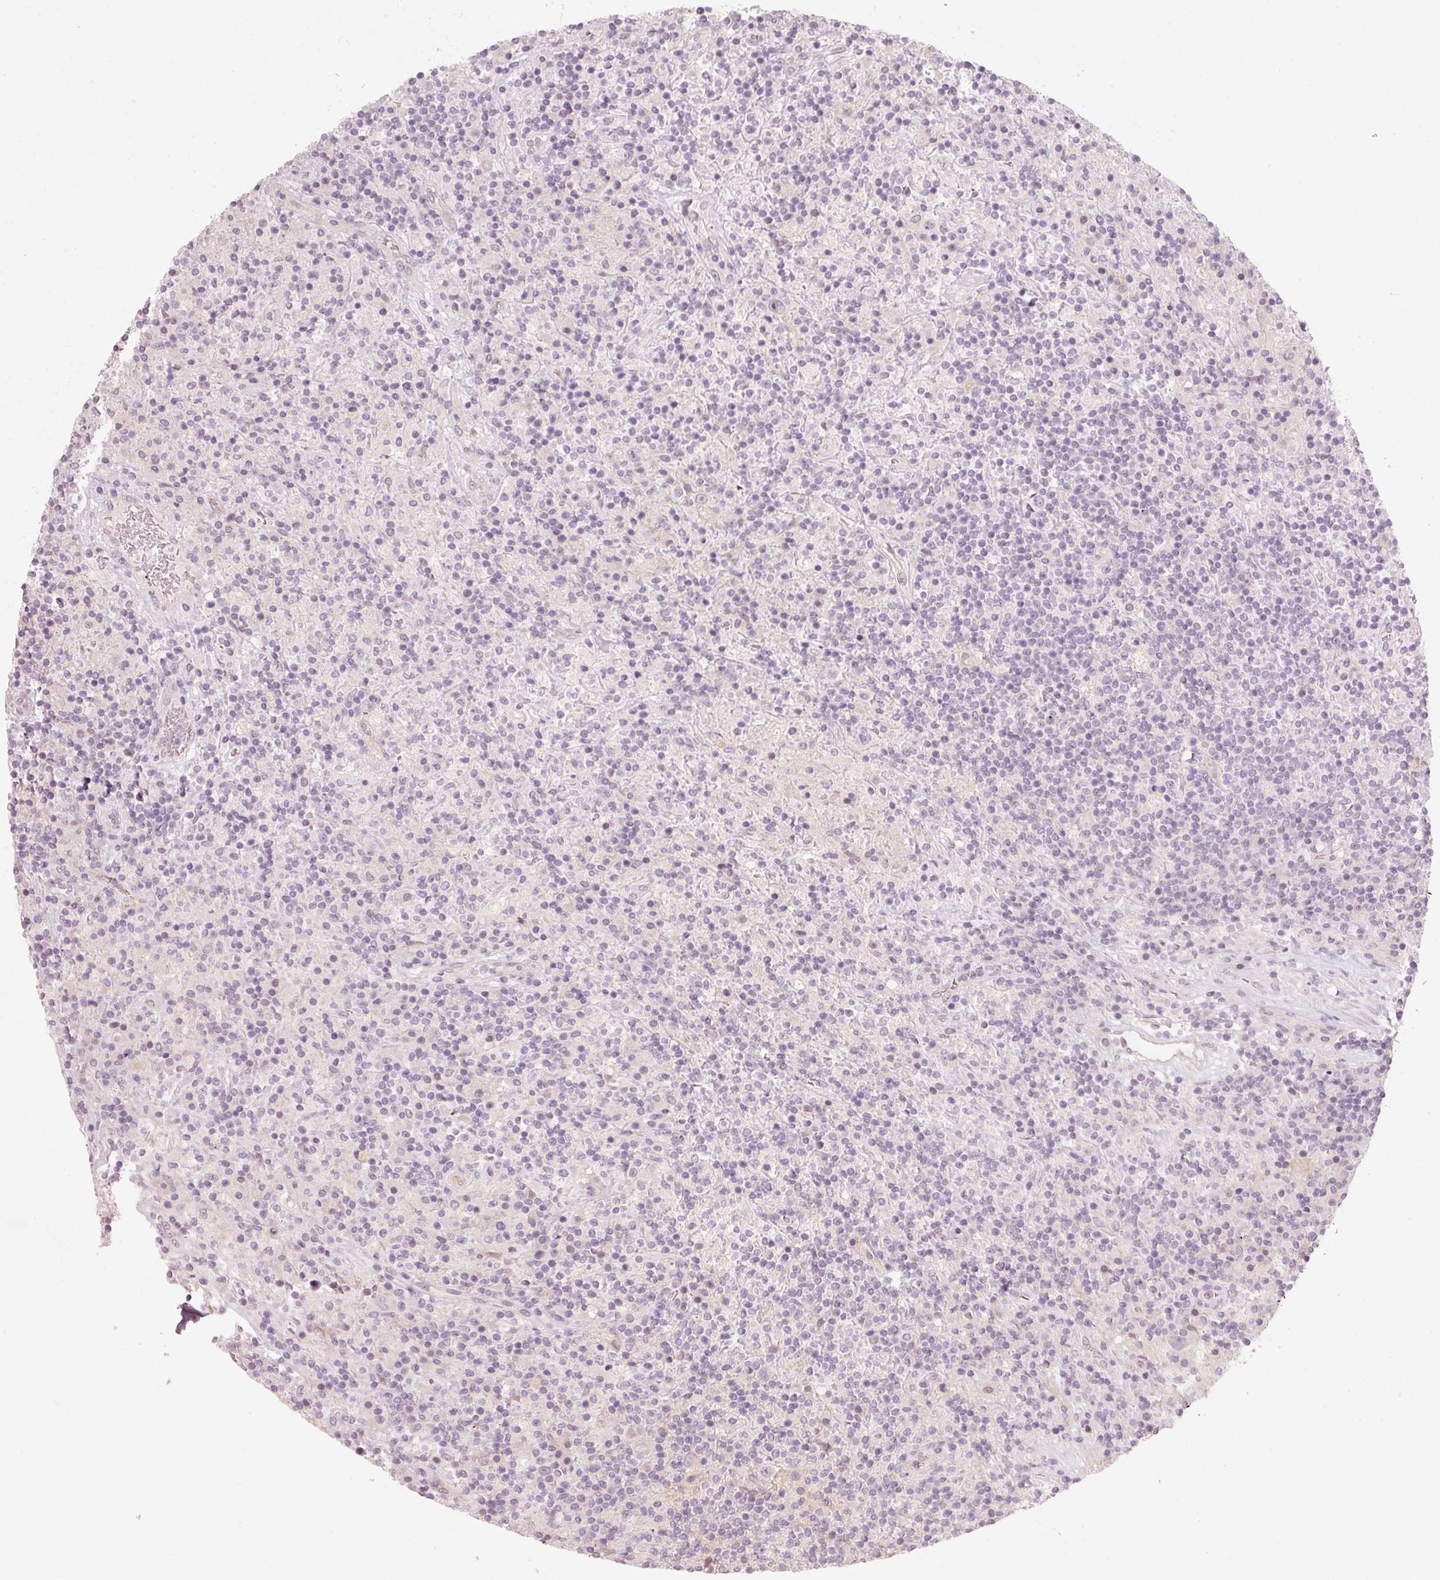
{"staining": {"intensity": "negative", "quantity": "none", "location": "none"}, "tissue": "lymphoma", "cell_type": "Tumor cells", "image_type": "cancer", "snomed": [{"axis": "morphology", "description": "Hodgkin's disease, NOS"}, {"axis": "topography", "description": "Lymph node"}], "caption": "This is a photomicrograph of immunohistochemistry staining of lymphoma, which shows no expression in tumor cells.", "gene": "STEAP1", "patient": {"sex": "male", "age": 70}}